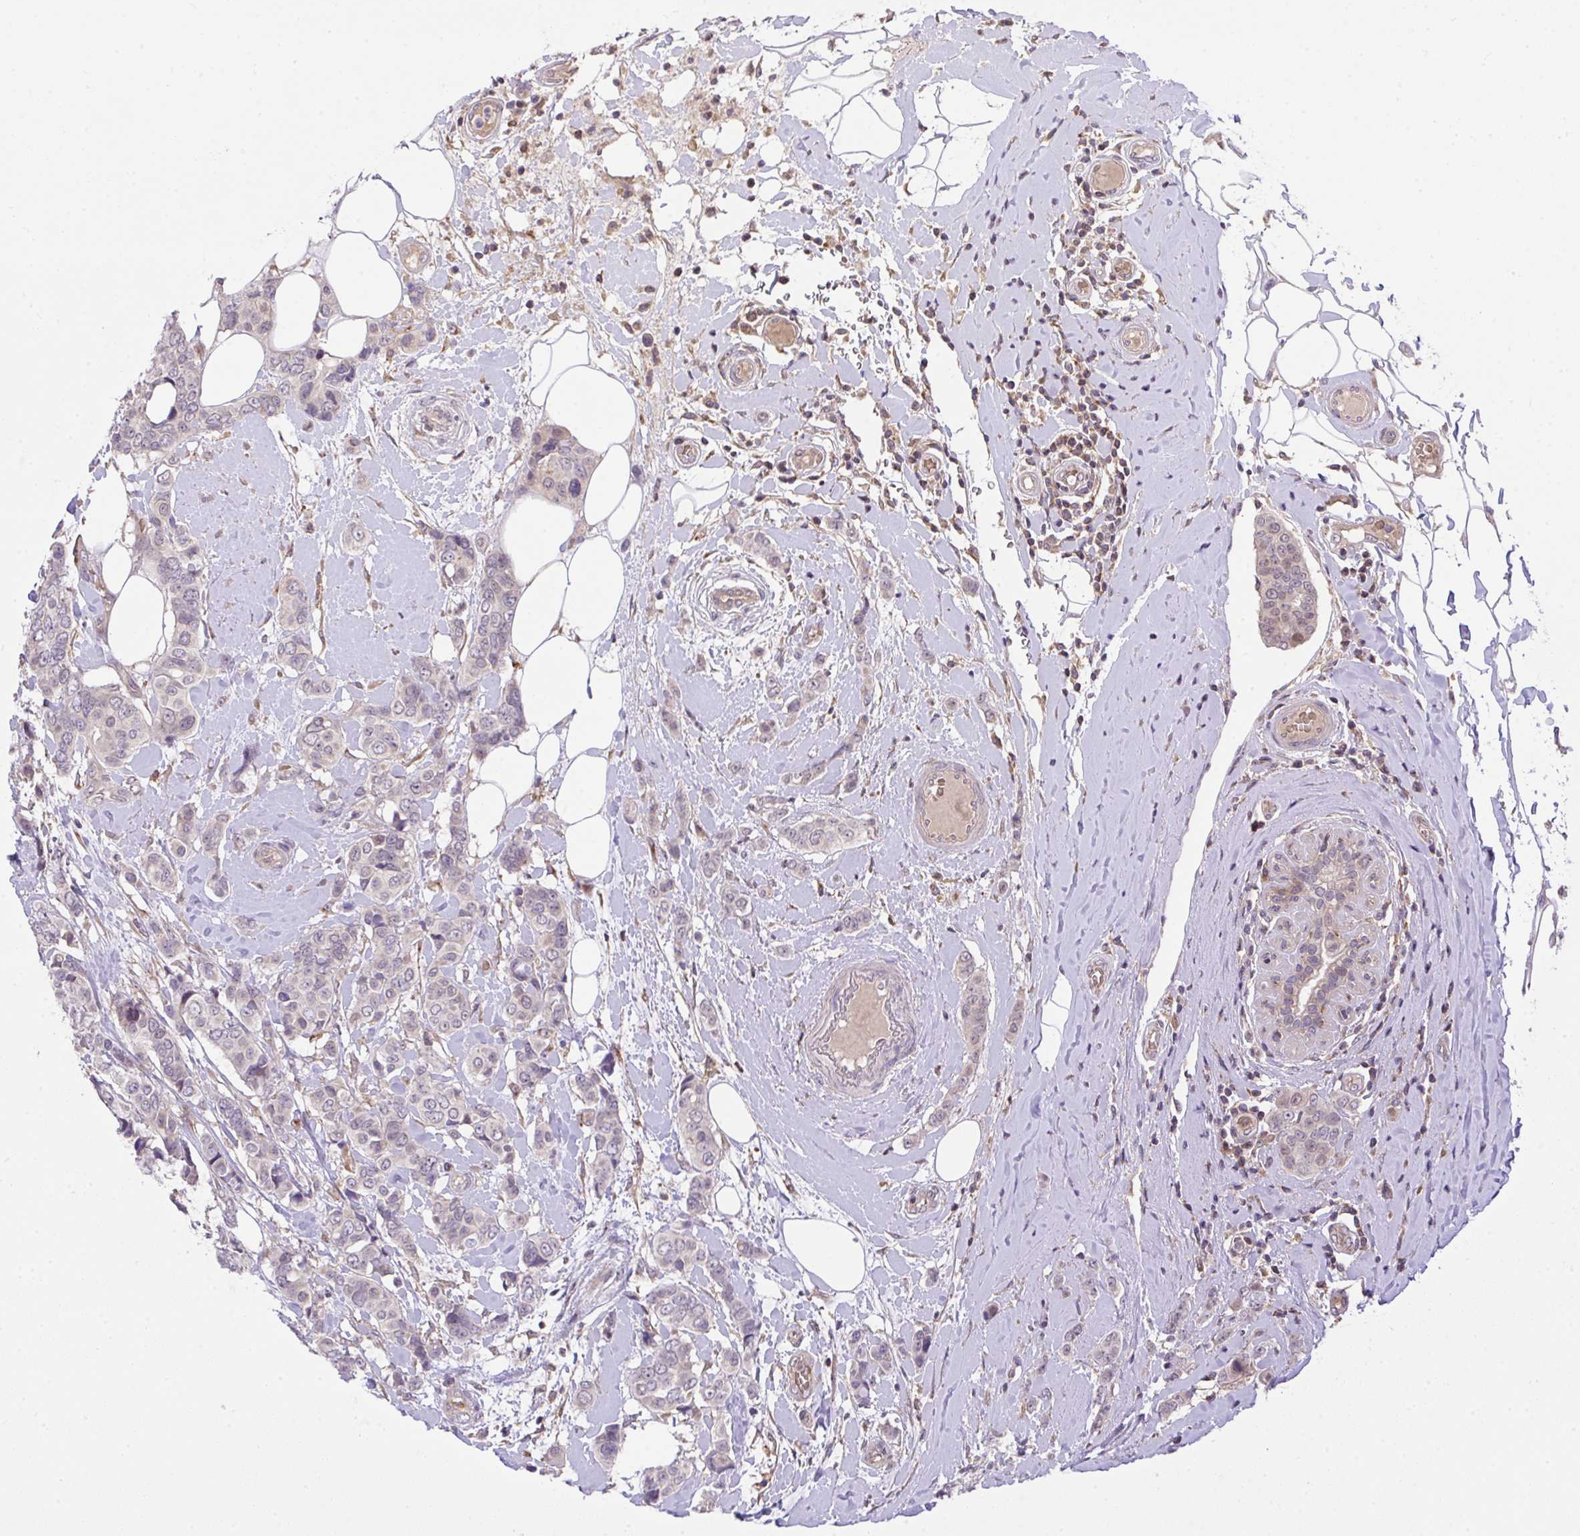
{"staining": {"intensity": "negative", "quantity": "none", "location": "none"}, "tissue": "breast cancer", "cell_type": "Tumor cells", "image_type": "cancer", "snomed": [{"axis": "morphology", "description": "Lobular carcinoma"}, {"axis": "topography", "description": "Breast"}], "caption": "There is no significant staining in tumor cells of breast cancer. (Immunohistochemistry, brightfield microscopy, high magnification).", "gene": "SLC9A6", "patient": {"sex": "female", "age": 51}}